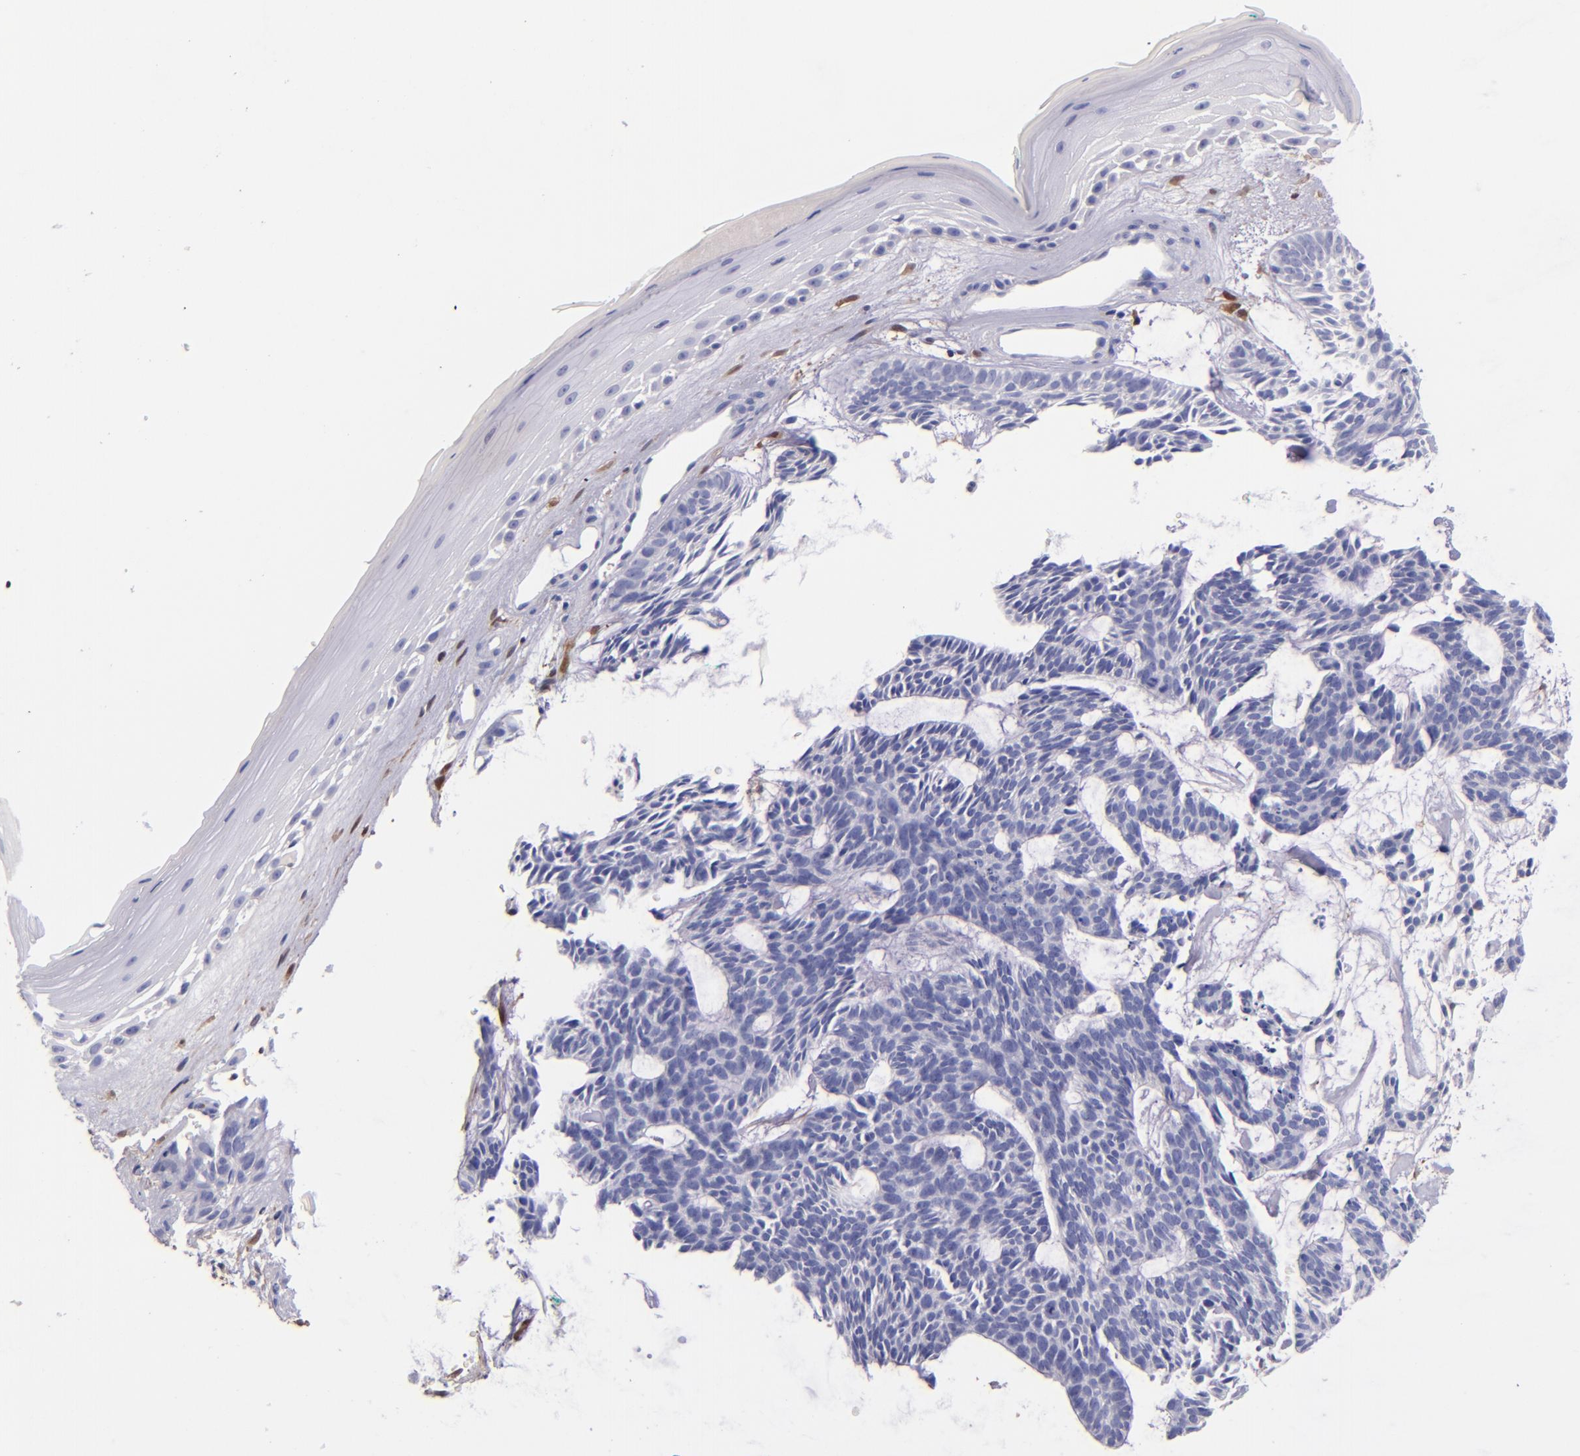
{"staining": {"intensity": "negative", "quantity": "none", "location": "none"}, "tissue": "skin cancer", "cell_type": "Tumor cells", "image_type": "cancer", "snomed": [{"axis": "morphology", "description": "Basal cell carcinoma"}, {"axis": "topography", "description": "Skin"}], "caption": "Immunohistochemical staining of human basal cell carcinoma (skin) displays no significant expression in tumor cells.", "gene": "F13A1", "patient": {"sex": "male", "age": 75}}